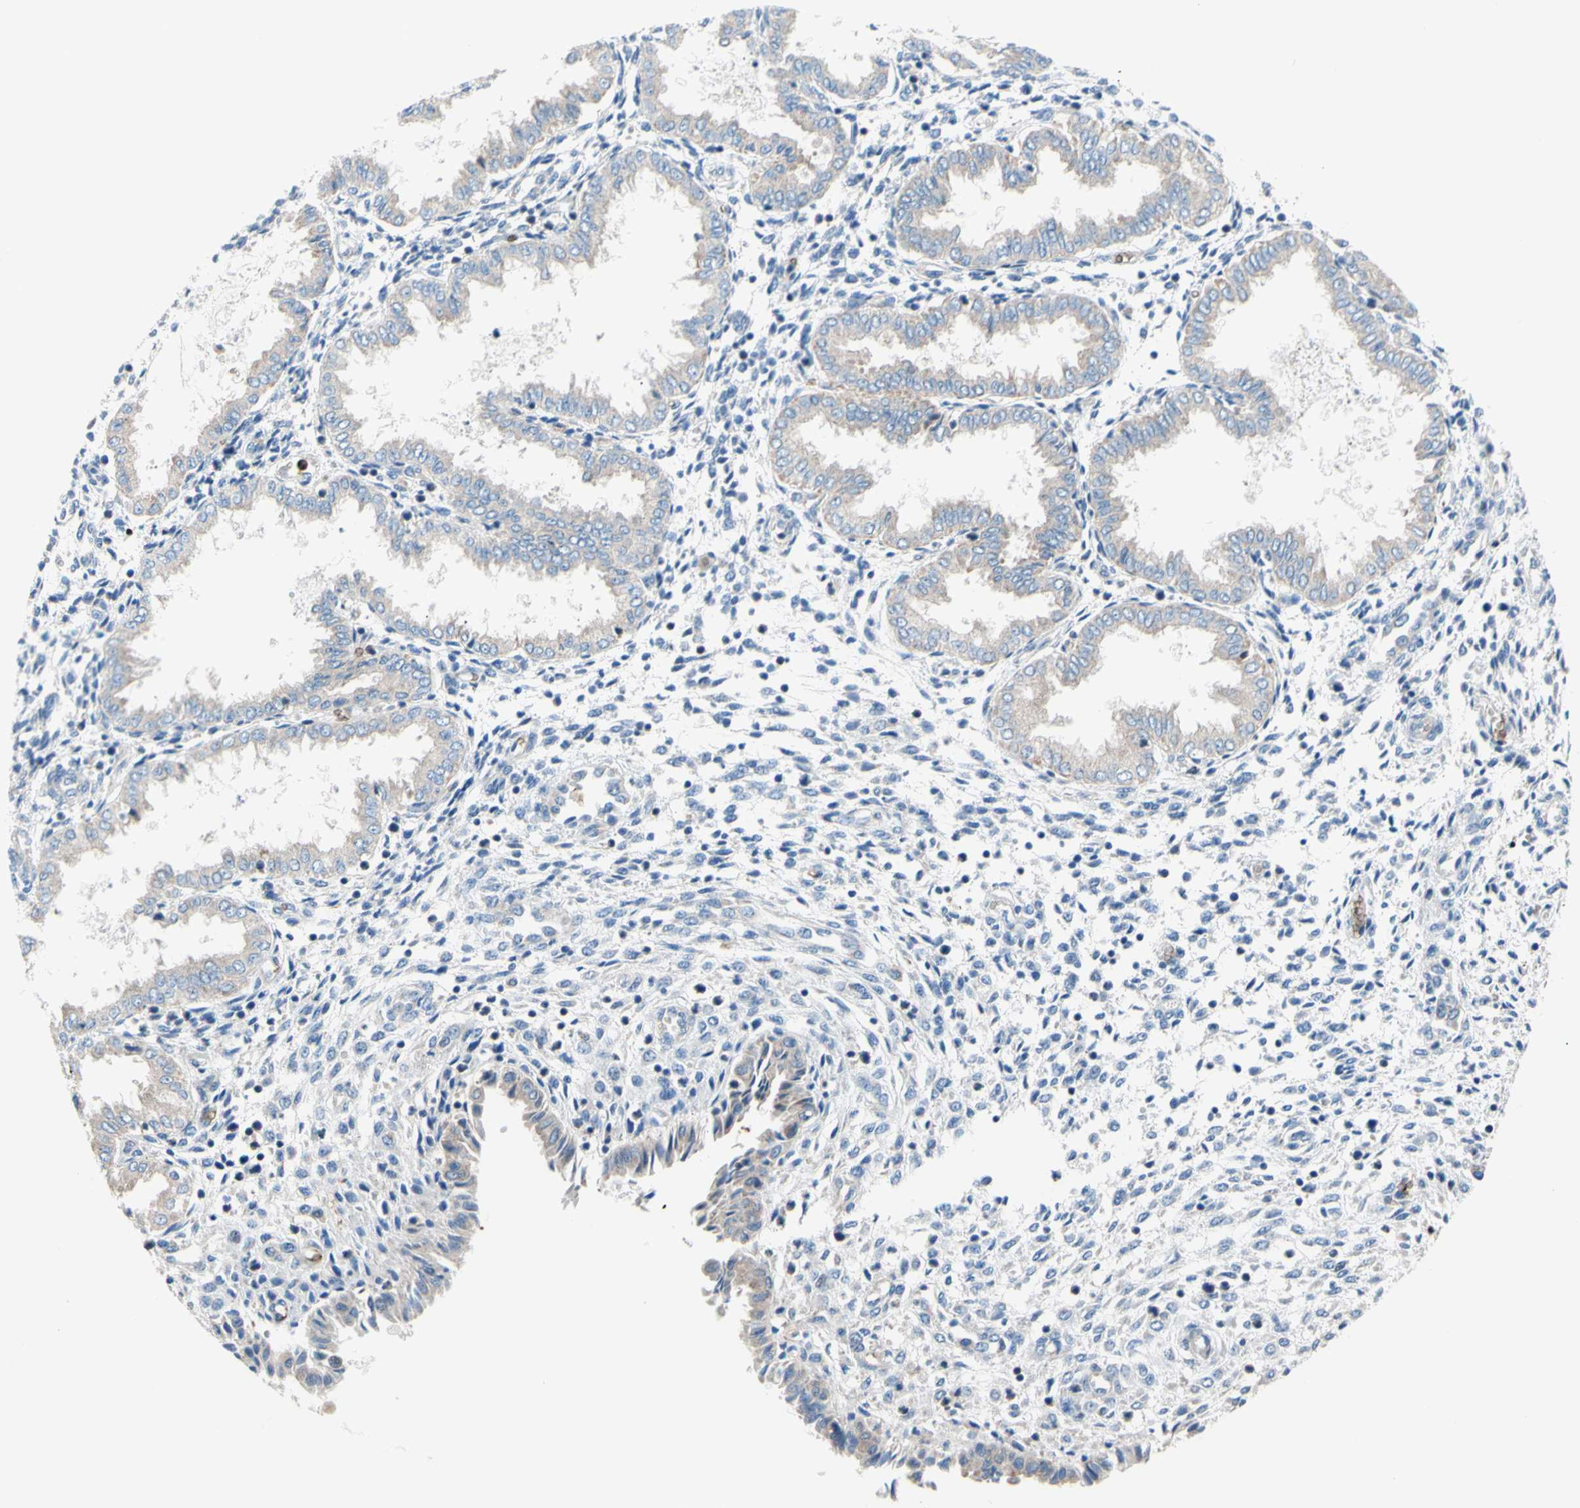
{"staining": {"intensity": "moderate", "quantity": "<25%", "location": "cytoplasmic/membranous"}, "tissue": "endometrium", "cell_type": "Cells in endometrial stroma", "image_type": "normal", "snomed": [{"axis": "morphology", "description": "Normal tissue, NOS"}, {"axis": "topography", "description": "Endometrium"}], "caption": "Approximately <25% of cells in endometrial stroma in normal endometrium demonstrate moderate cytoplasmic/membranous protein expression as visualized by brown immunohistochemical staining.", "gene": "USP9X", "patient": {"sex": "female", "age": 33}}